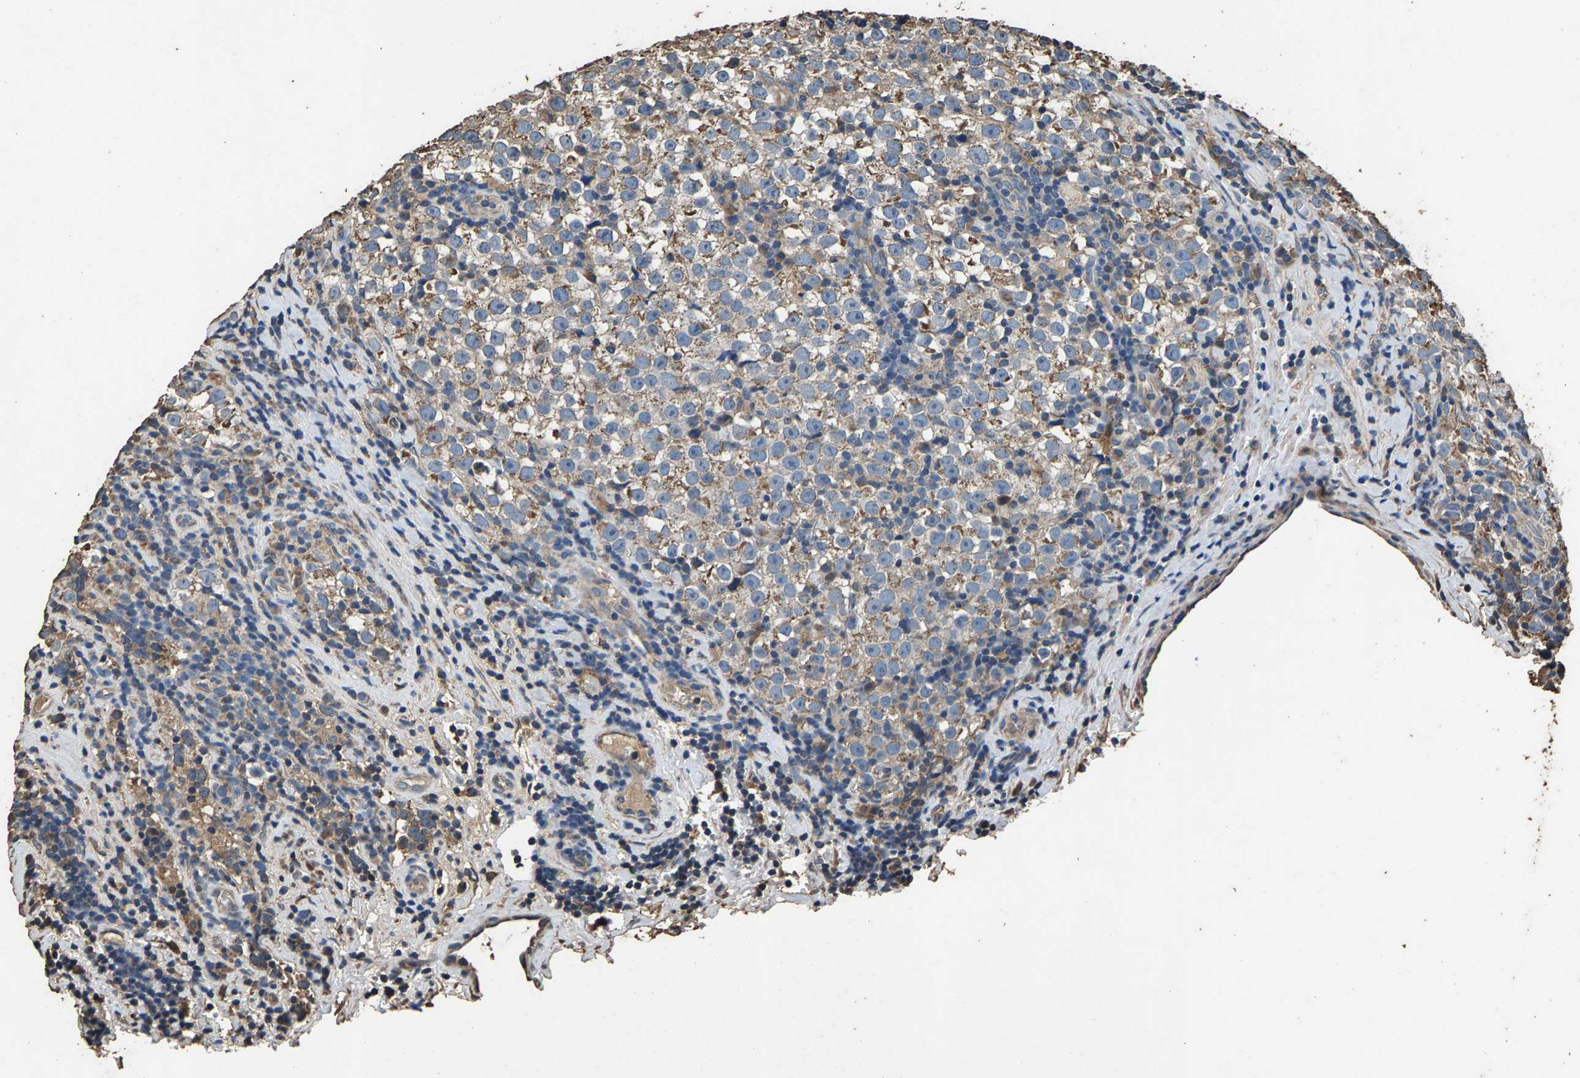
{"staining": {"intensity": "weak", "quantity": "<25%", "location": "cytoplasmic/membranous"}, "tissue": "testis cancer", "cell_type": "Tumor cells", "image_type": "cancer", "snomed": [{"axis": "morphology", "description": "Normal tissue, NOS"}, {"axis": "morphology", "description": "Seminoma, NOS"}, {"axis": "topography", "description": "Testis"}], "caption": "Human testis cancer stained for a protein using IHC demonstrates no expression in tumor cells.", "gene": "MRPL27", "patient": {"sex": "male", "age": 43}}